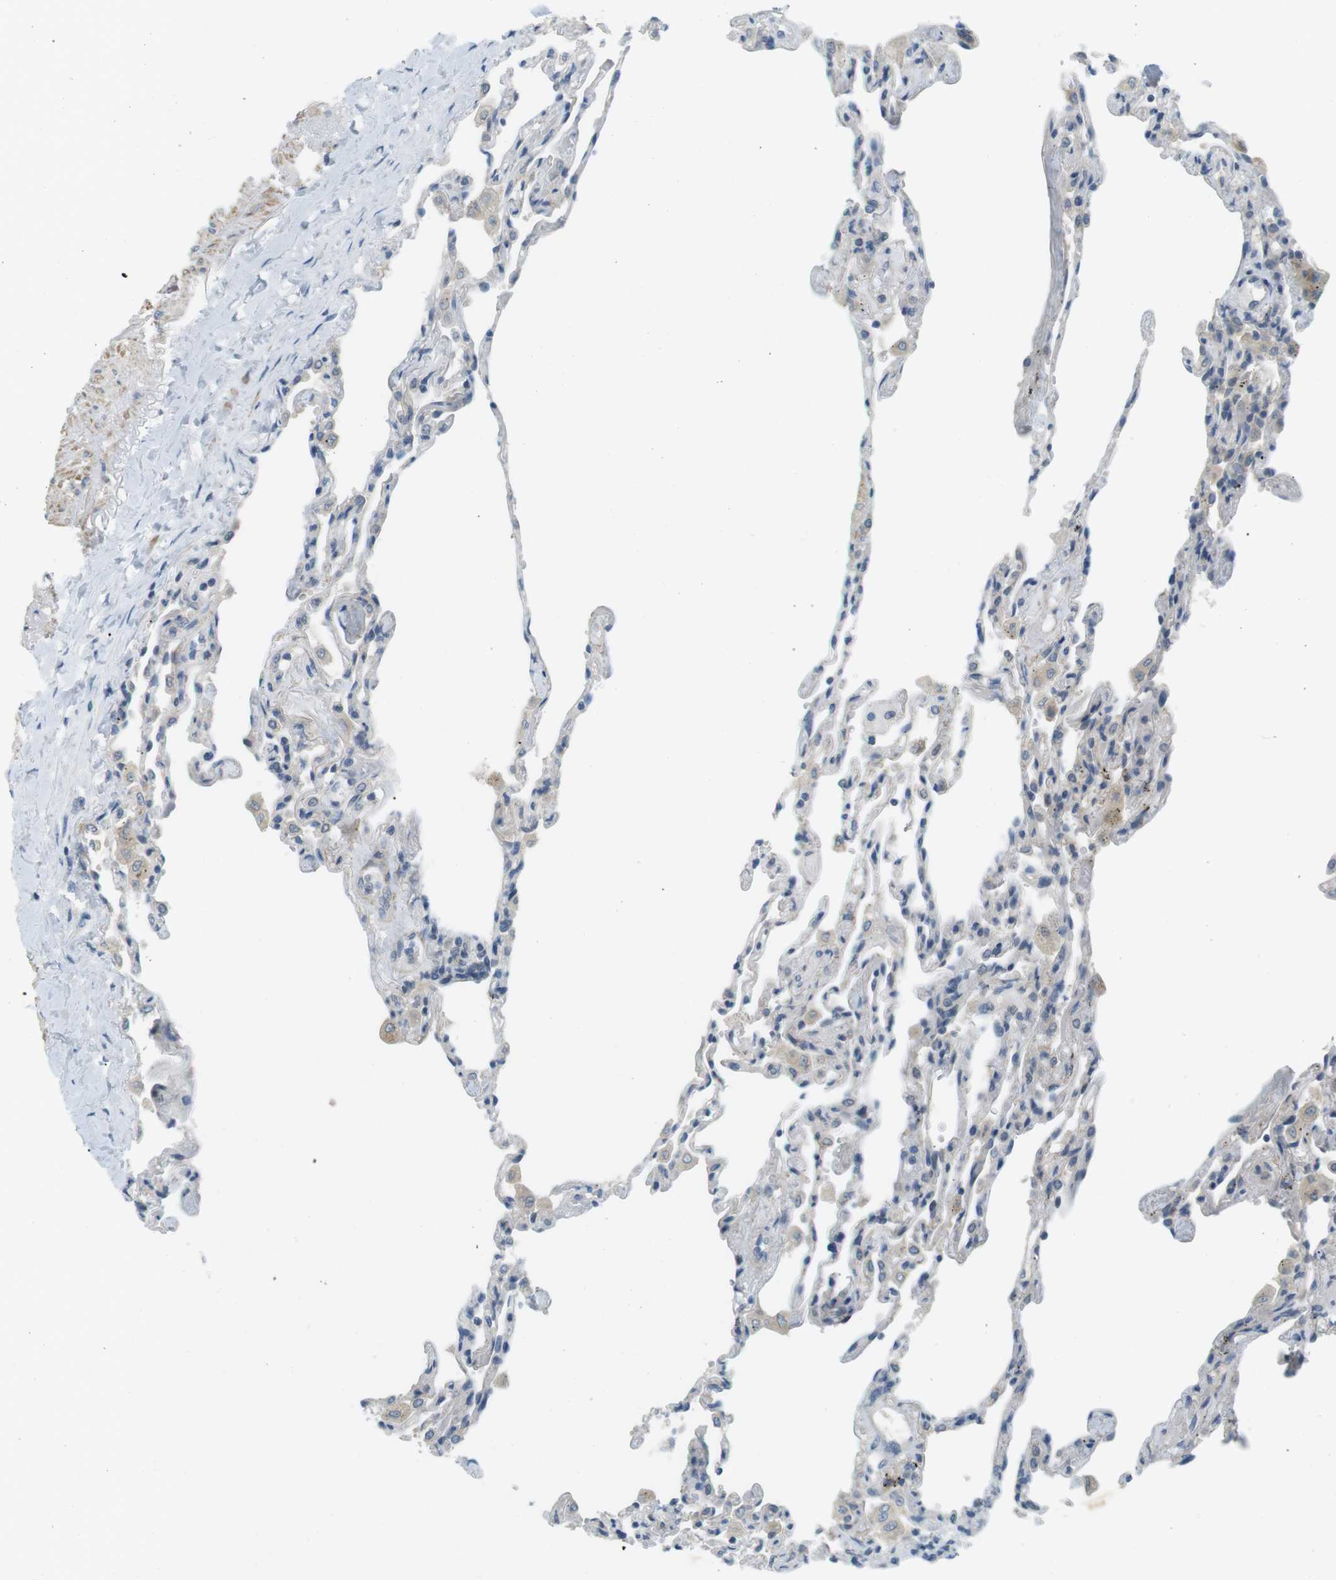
{"staining": {"intensity": "negative", "quantity": "none", "location": "none"}, "tissue": "lung", "cell_type": "Alveolar cells", "image_type": "normal", "snomed": [{"axis": "morphology", "description": "Normal tissue, NOS"}, {"axis": "topography", "description": "Lung"}], "caption": "An immunohistochemistry (IHC) image of benign lung is shown. There is no staining in alveolar cells of lung. Brightfield microscopy of immunohistochemistry (IHC) stained with DAB (brown) and hematoxylin (blue), captured at high magnification.", "gene": "RTN3", "patient": {"sex": "male", "age": 59}}